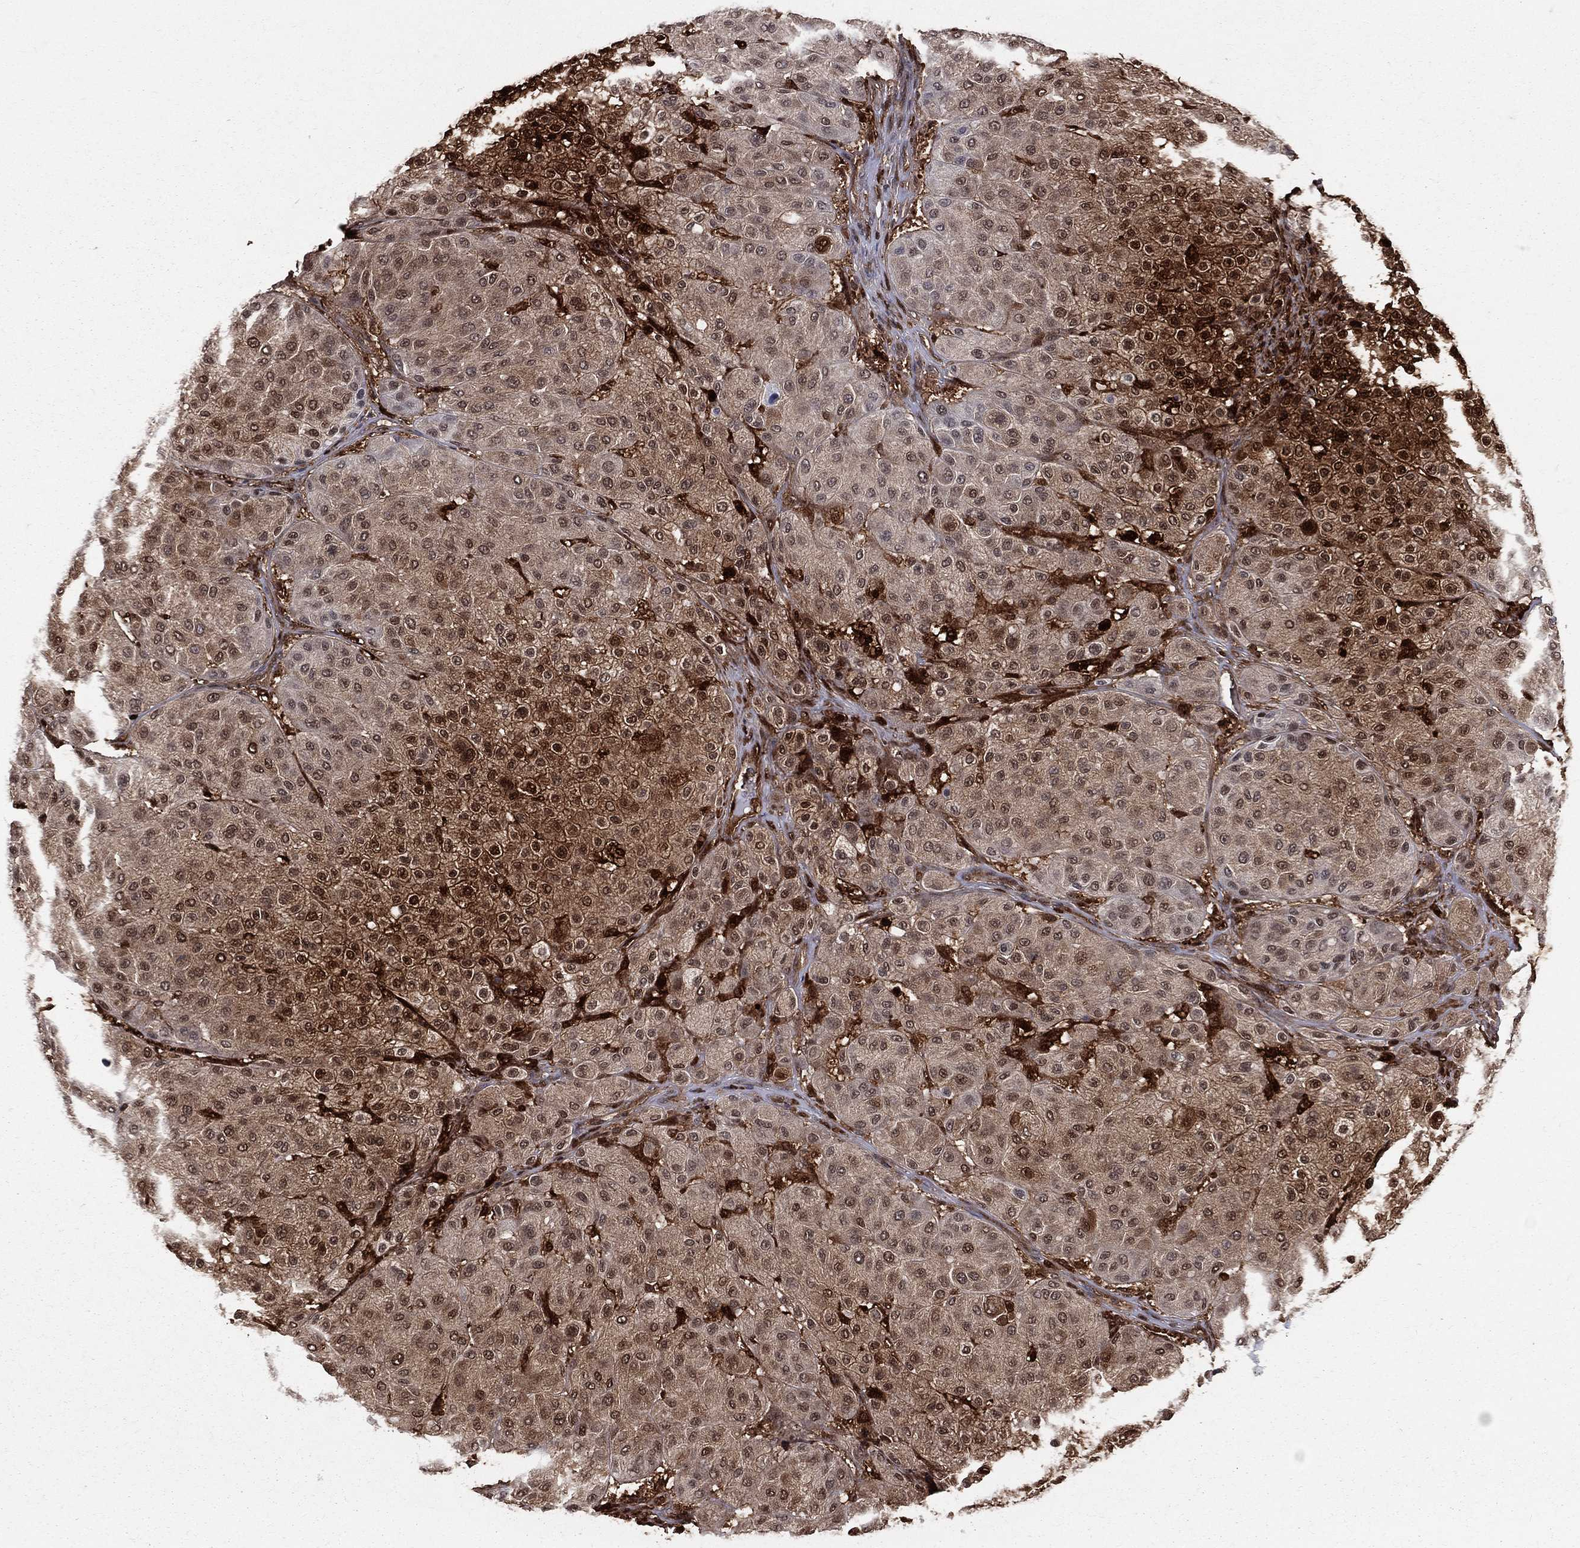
{"staining": {"intensity": "strong", "quantity": "25%-75%", "location": "cytoplasmic/membranous,nuclear"}, "tissue": "melanoma", "cell_type": "Tumor cells", "image_type": "cancer", "snomed": [{"axis": "morphology", "description": "Malignant melanoma, Metastatic site"}, {"axis": "topography", "description": "Smooth muscle"}], "caption": "IHC micrograph of melanoma stained for a protein (brown), which exhibits high levels of strong cytoplasmic/membranous and nuclear positivity in approximately 25%-75% of tumor cells.", "gene": "ENO1", "patient": {"sex": "male", "age": 41}}